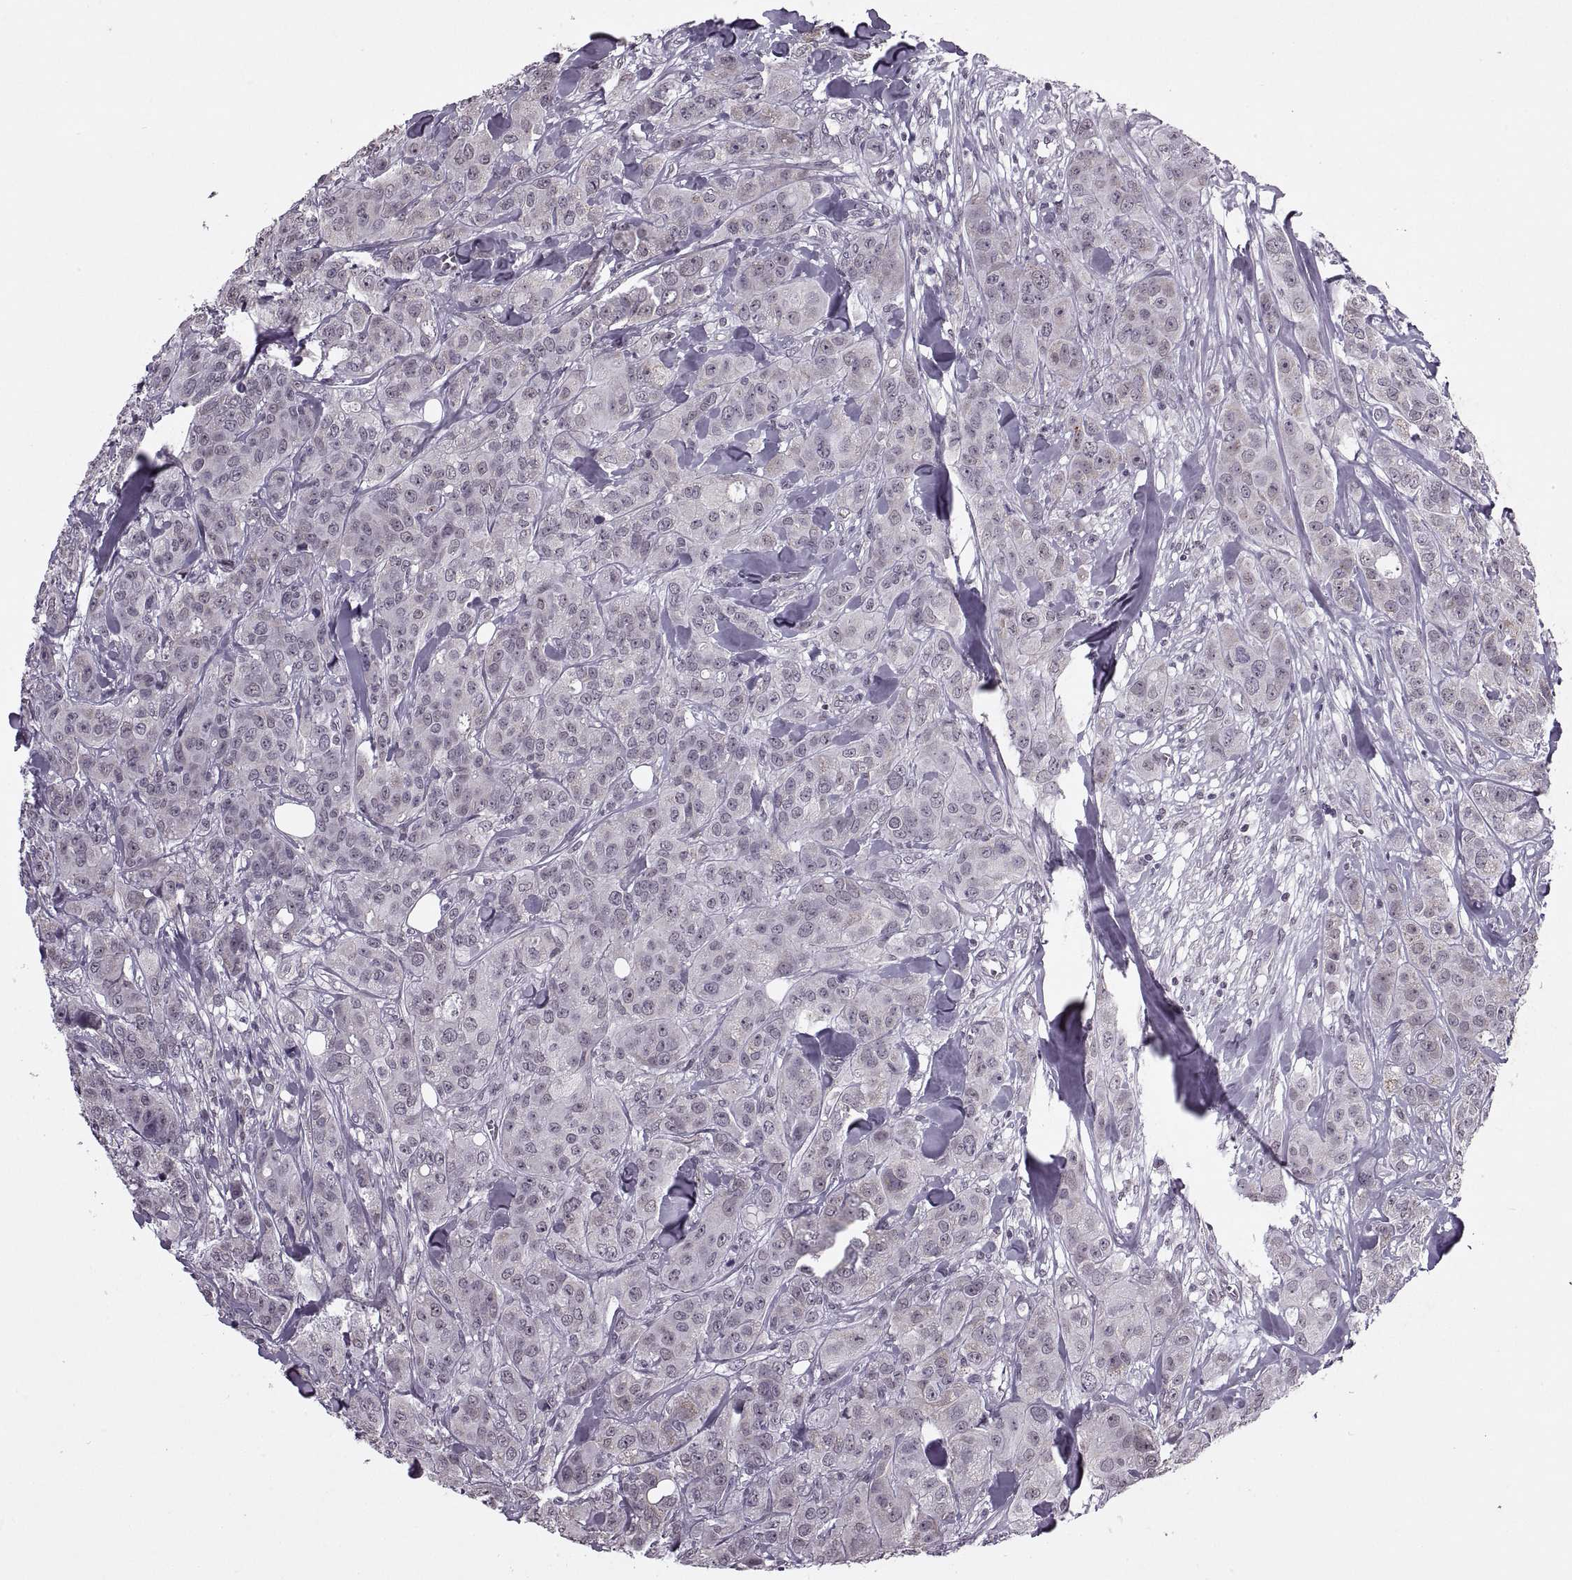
{"staining": {"intensity": "negative", "quantity": "none", "location": "none"}, "tissue": "breast cancer", "cell_type": "Tumor cells", "image_type": "cancer", "snomed": [{"axis": "morphology", "description": "Duct carcinoma"}, {"axis": "topography", "description": "Breast"}], "caption": "Protein analysis of breast intraductal carcinoma shows no significant expression in tumor cells.", "gene": "PRSS37", "patient": {"sex": "female", "age": 43}}